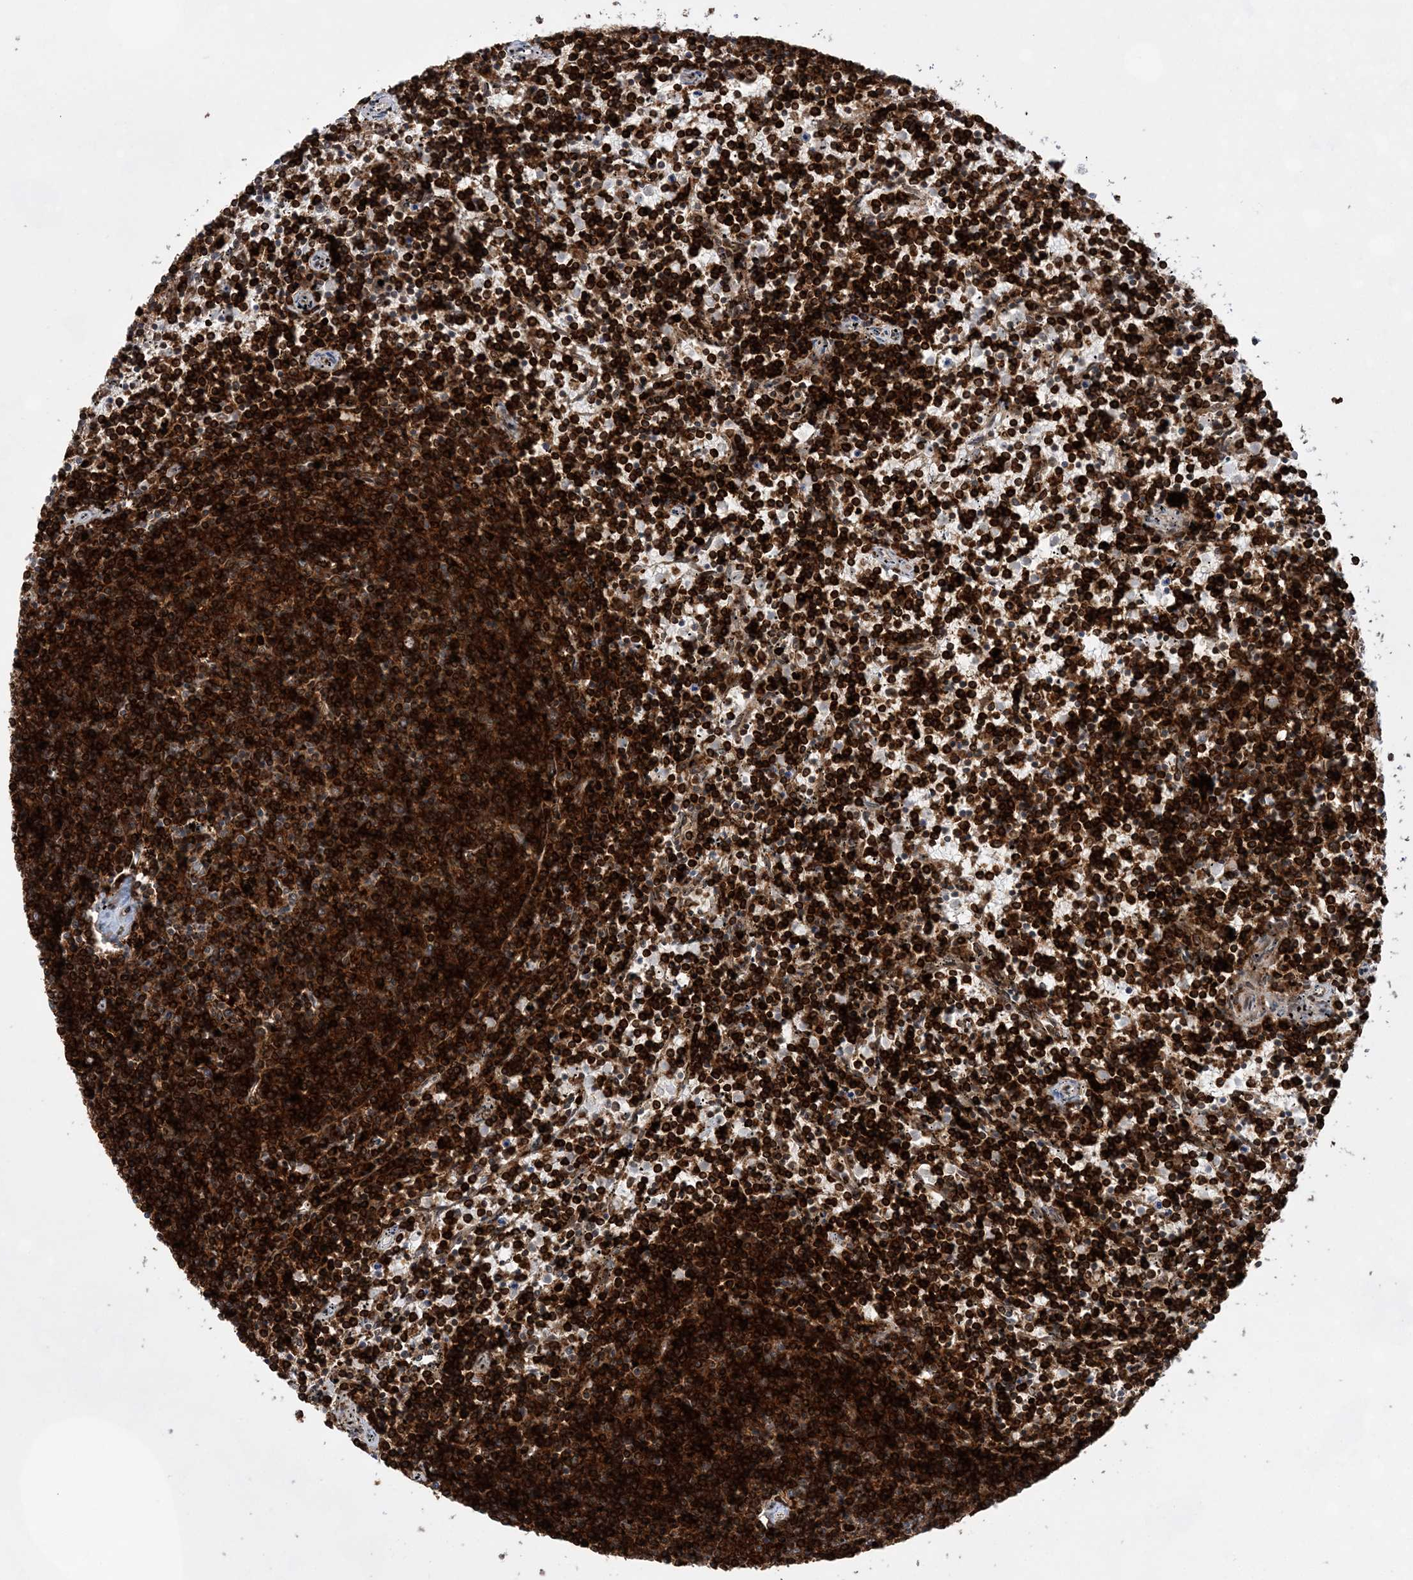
{"staining": {"intensity": "strong", "quantity": ">75%", "location": "cytoplasmic/membranous"}, "tissue": "lymphoma", "cell_type": "Tumor cells", "image_type": "cancer", "snomed": [{"axis": "morphology", "description": "Malignant lymphoma, non-Hodgkin's type, Low grade"}, {"axis": "topography", "description": "Spleen"}], "caption": "There is high levels of strong cytoplasmic/membranous staining in tumor cells of malignant lymphoma, non-Hodgkin's type (low-grade), as demonstrated by immunohistochemical staining (brown color).", "gene": "ANAPC15", "patient": {"sex": "female", "age": 50}}